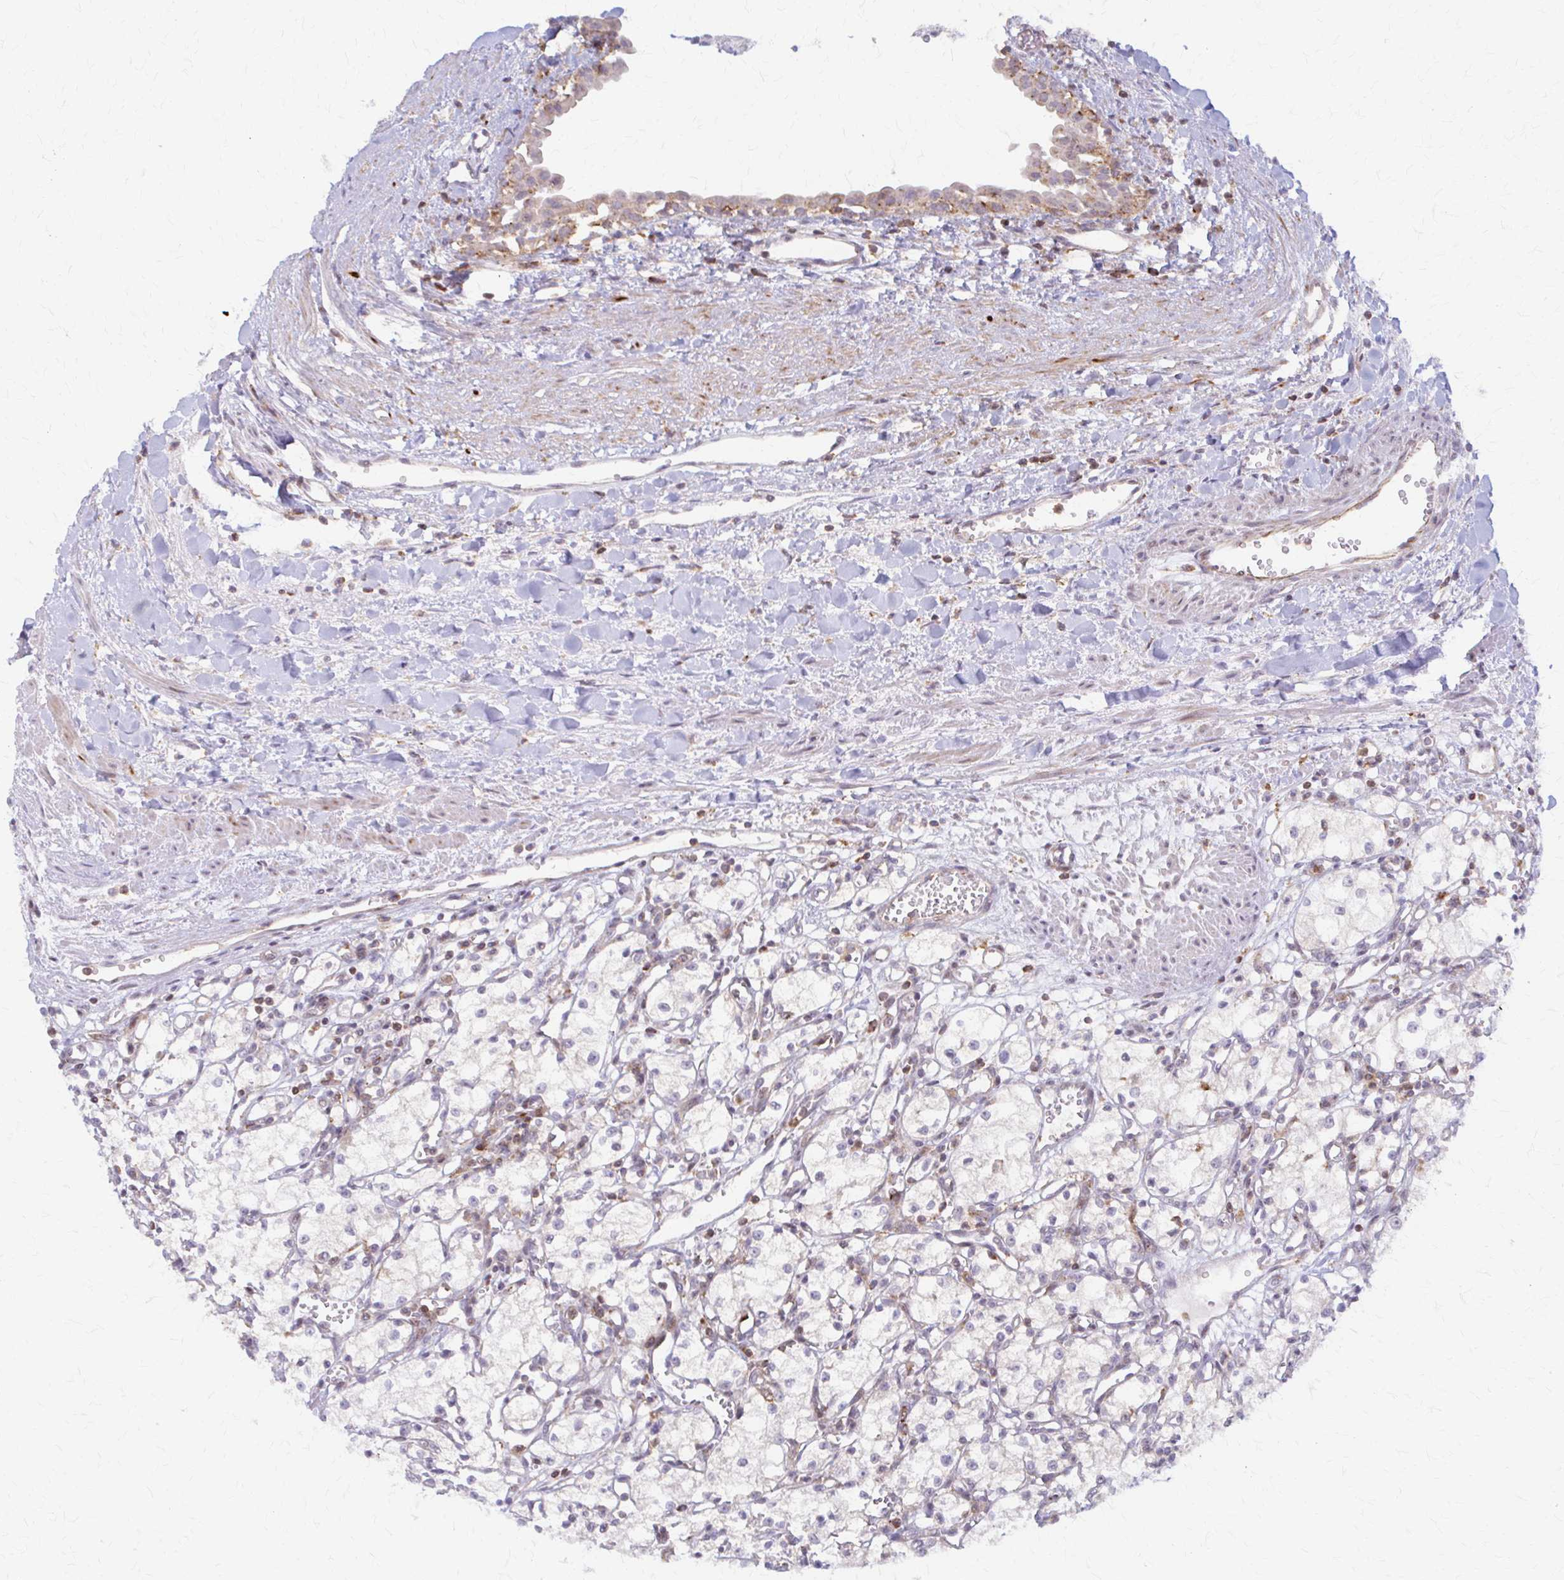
{"staining": {"intensity": "negative", "quantity": "none", "location": "none"}, "tissue": "renal cancer", "cell_type": "Tumor cells", "image_type": "cancer", "snomed": [{"axis": "morphology", "description": "Adenocarcinoma, NOS"}, {"axis": "topography", "description": "Kidney"}], "caption": "Immunohistochemistry (IHC) histopathology image of renal adenocarcinoma stained for a protein (brown), which shows no positivity in tumor cells.", "gene": "ARHGAP35", "patient": {"sex": "male", "age": 59}}